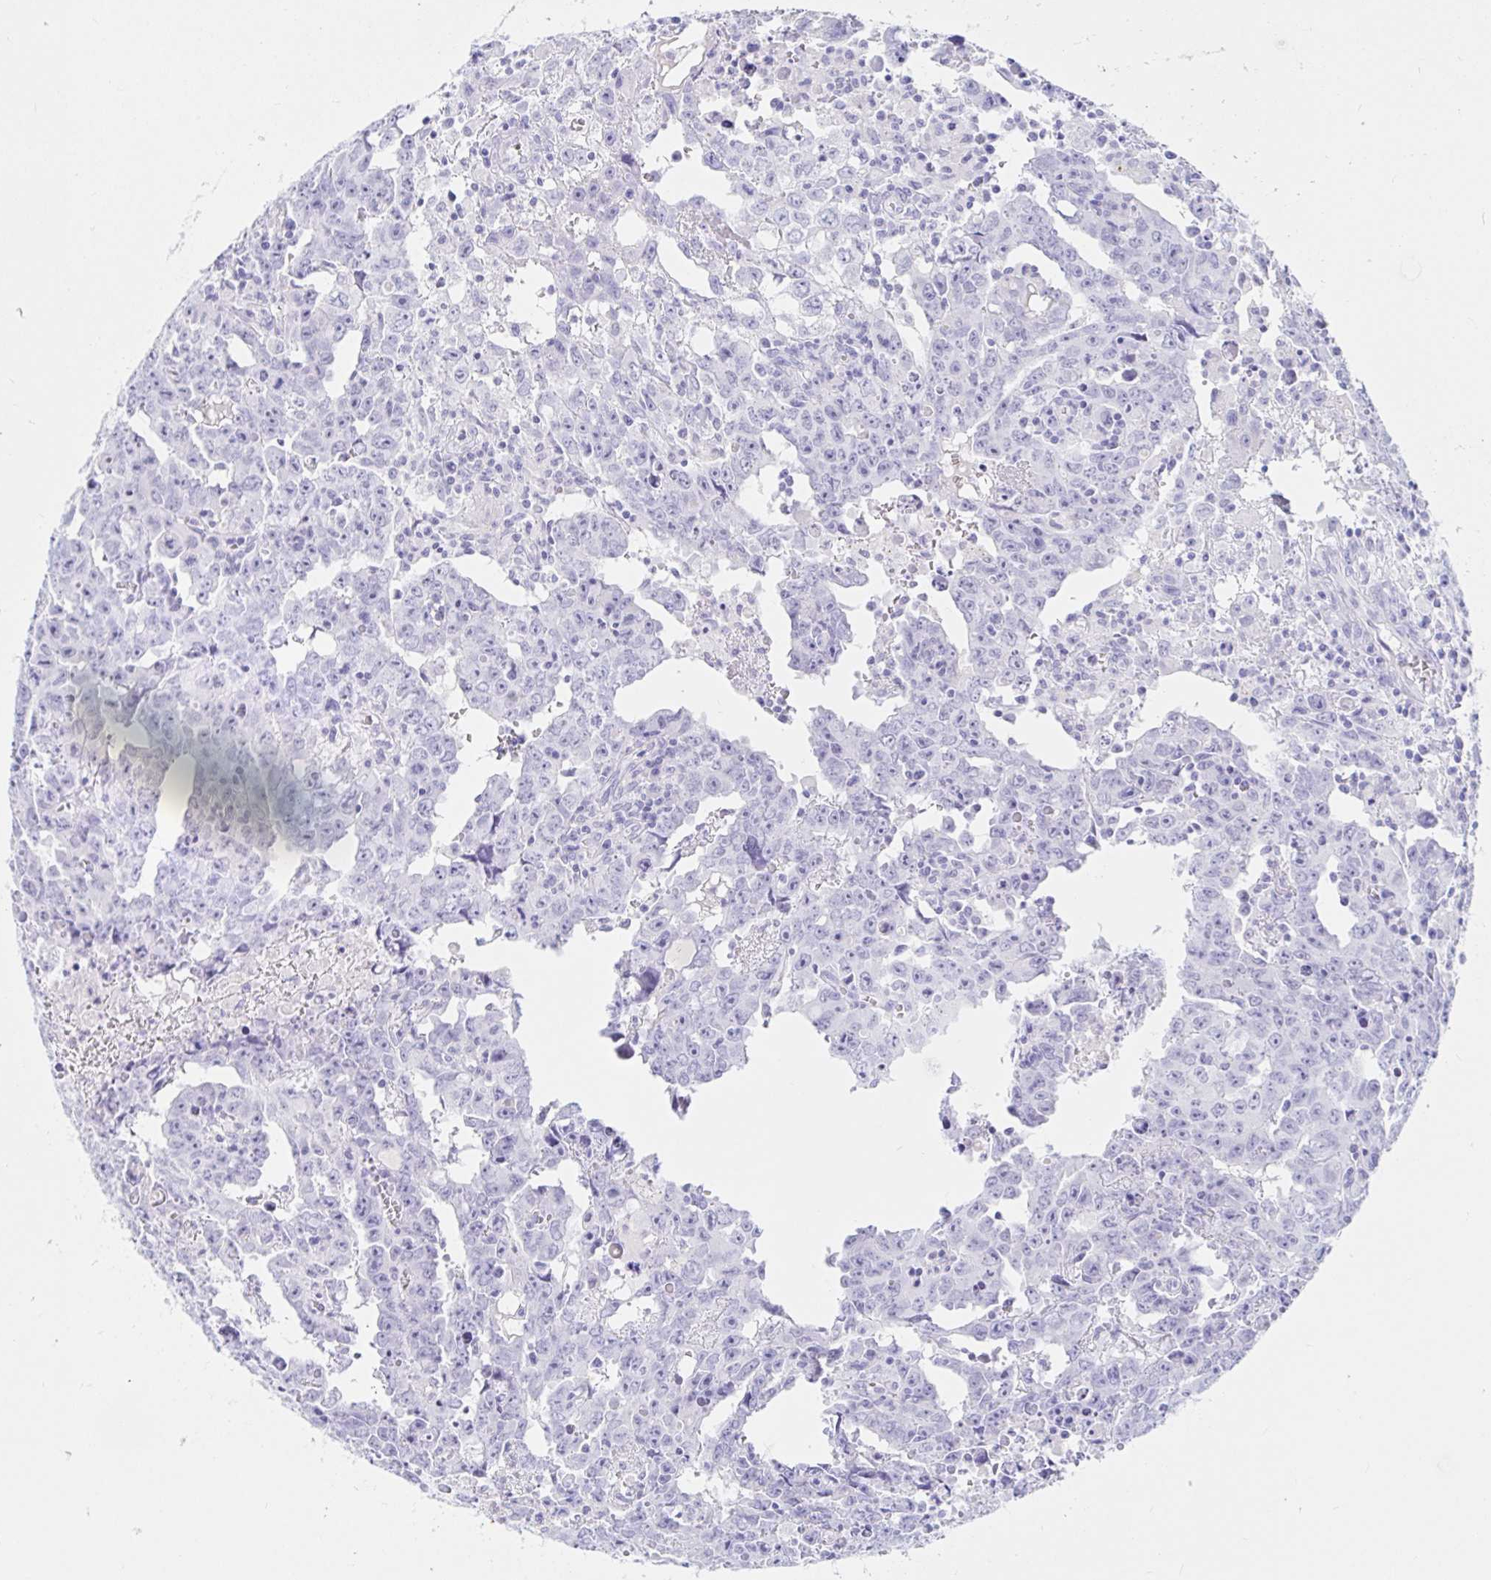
{"staining": {"intensity": "negative", "quantity": "none", "location": "none"}, "tissue": "testis cancer", "cell_type": "Tumor cells", "image_type": "cancer", "snomed": [{"axis": "morphology", "description": "Carcinoma, Embryonal, NOS"}, {"axis": "topography", "description": "Testis"}], "caption": "Immunohistochemistry of embryonal carcinoma (testis) reveals no expression in tumor cells.", "gene": "OR6T1", "patient": {"sex": "male", "age": 22}}